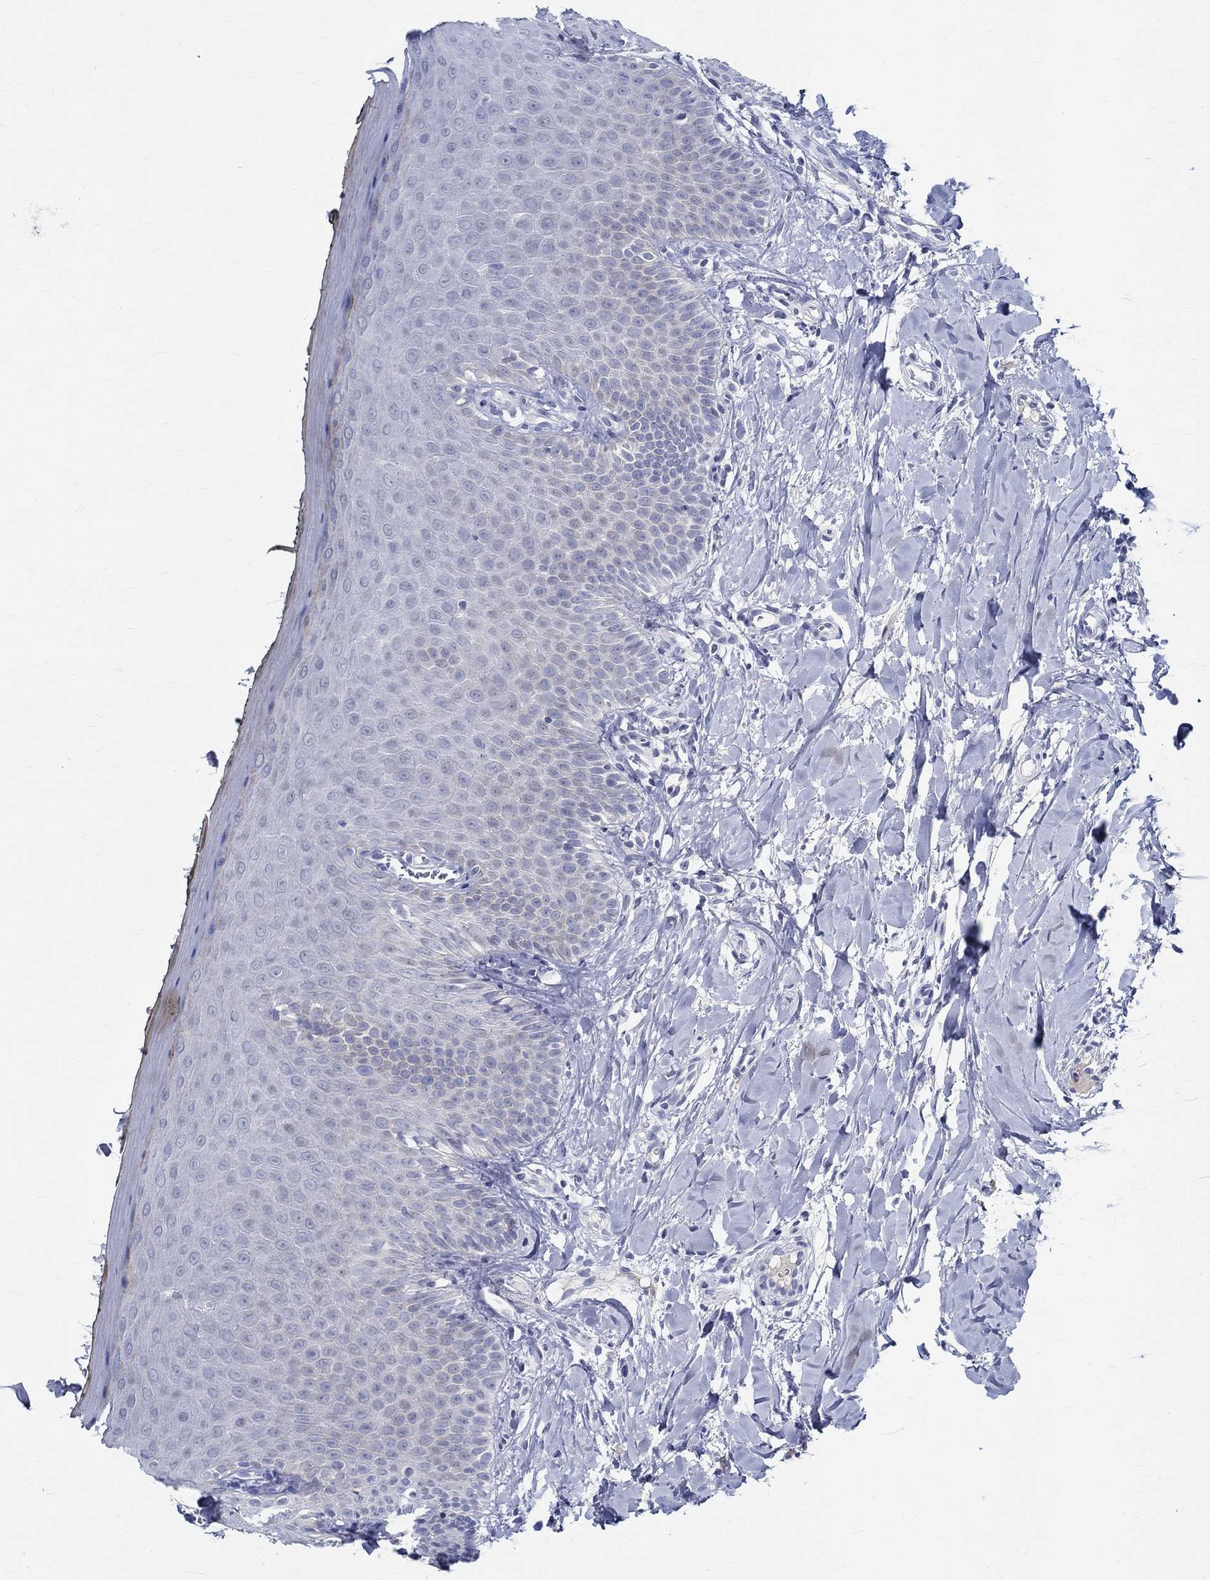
{"staining": {"intensity": "negative", "quantity": "none", "location": "none"}, "tissue": "oral mucosa", "cell_type": "Squamous epithelial cells", "image_type": "normal", "snomed": [{"axis": "morphology", "description": "Normal tissue, NOS"}, {"axis": "topography", "description": "Oral tissue"}], "caption": "The micrograph exhibits no significant expression in squamous epithelial cells of oral mucosa.", "gene": "CETN1", "patient": {"sex": "female", "age": 43}}